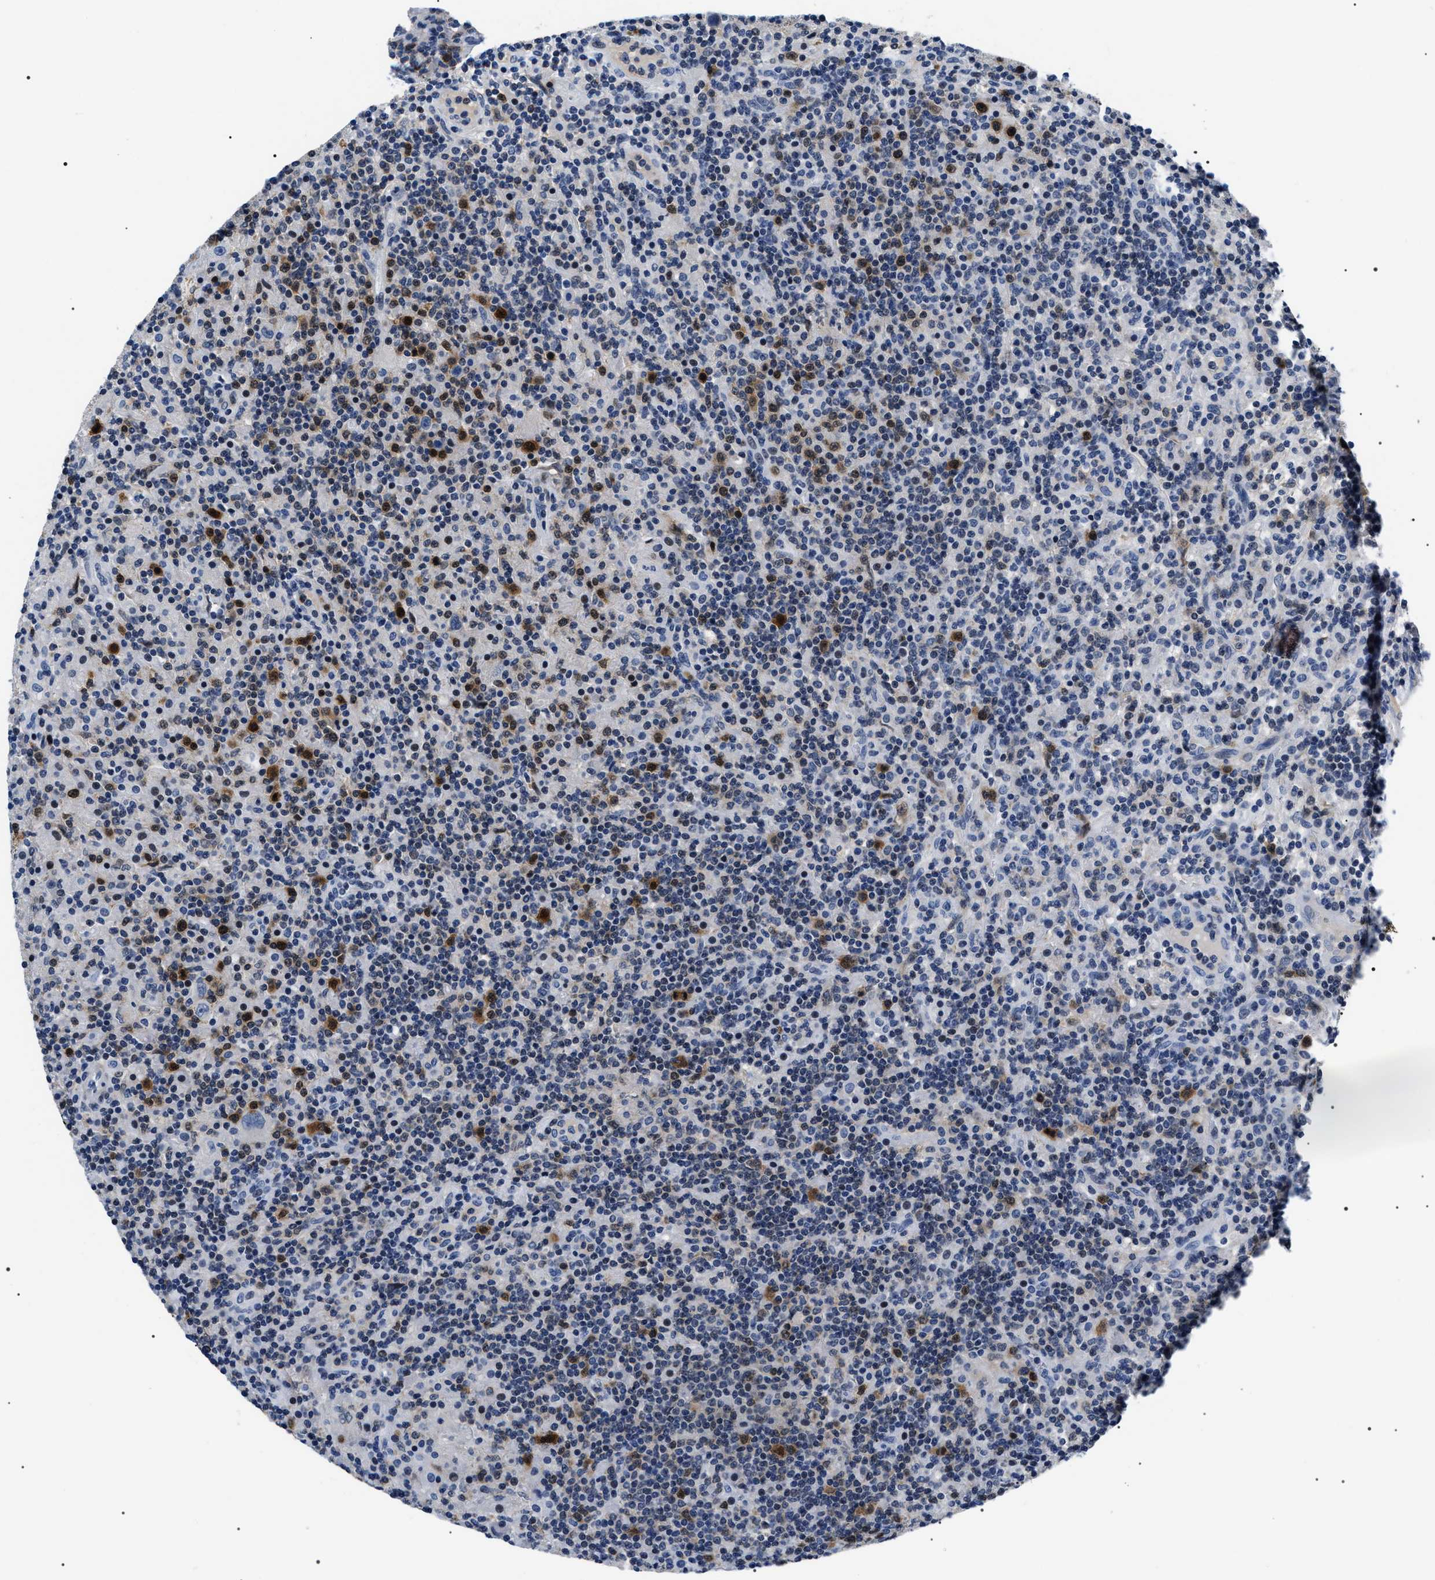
{"staining": {"intensity": "negative", "quantity": "none", "location": "none"}, "tissue": "lymphoma", "cell_type": "Tumor cells", "image_type": "cancer", "snomed": [{"axis": "morphology", "description": "Hodgkin's disease, NOS"}, {"axis": "topography", "description": "Lymph node"}], "caption": "High power microscopy image of an immunohistochemistry (IHC) micrograph of Hodgkin's disease, revealing no significant staining in tumor cells.", "gene": "BAG2", "patient": {"sex": "male", "age": 70}}